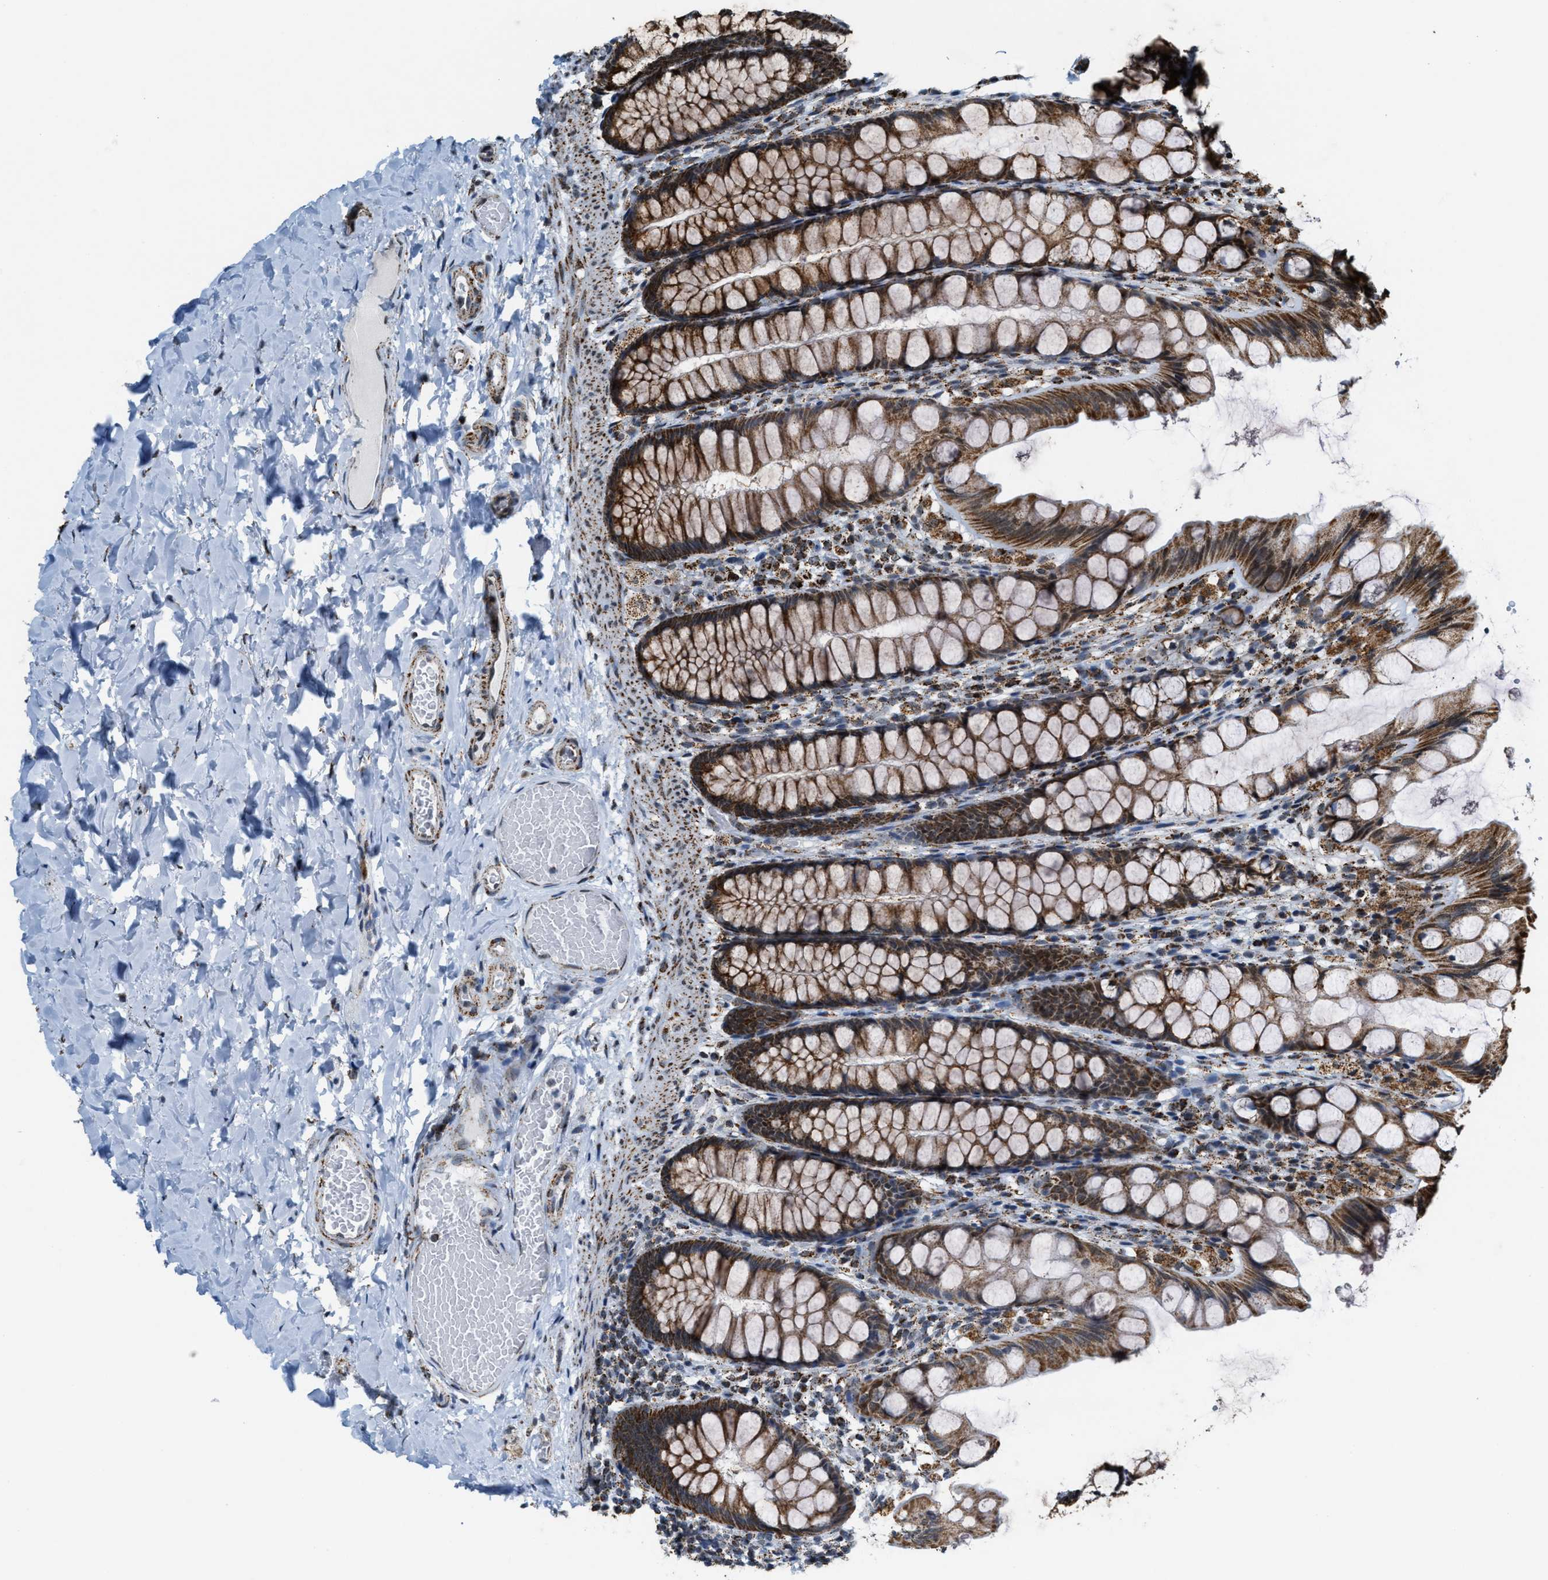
{"staining": {"intensity": "moderate", "quantity": ">75%", "location": "cytoplasmic/membranous"}, "tissue": "colon", "cell_type": "Endothelial cells", "image_type": "normal", "snomed": [{"axis": "morphology", "description": "Normal tissue, NOS"}, {"axis": "topography", "description": "Colon"}], "caption": "High-power microscopy captured an immunohistochemistry photomicrograph of normal colon, revealing moderate cytoplasmic/membranous staining in approximately >75% of endothelial cells.", "gene": "HIBADH", "patient": {"sex": "male", "age": 47}}